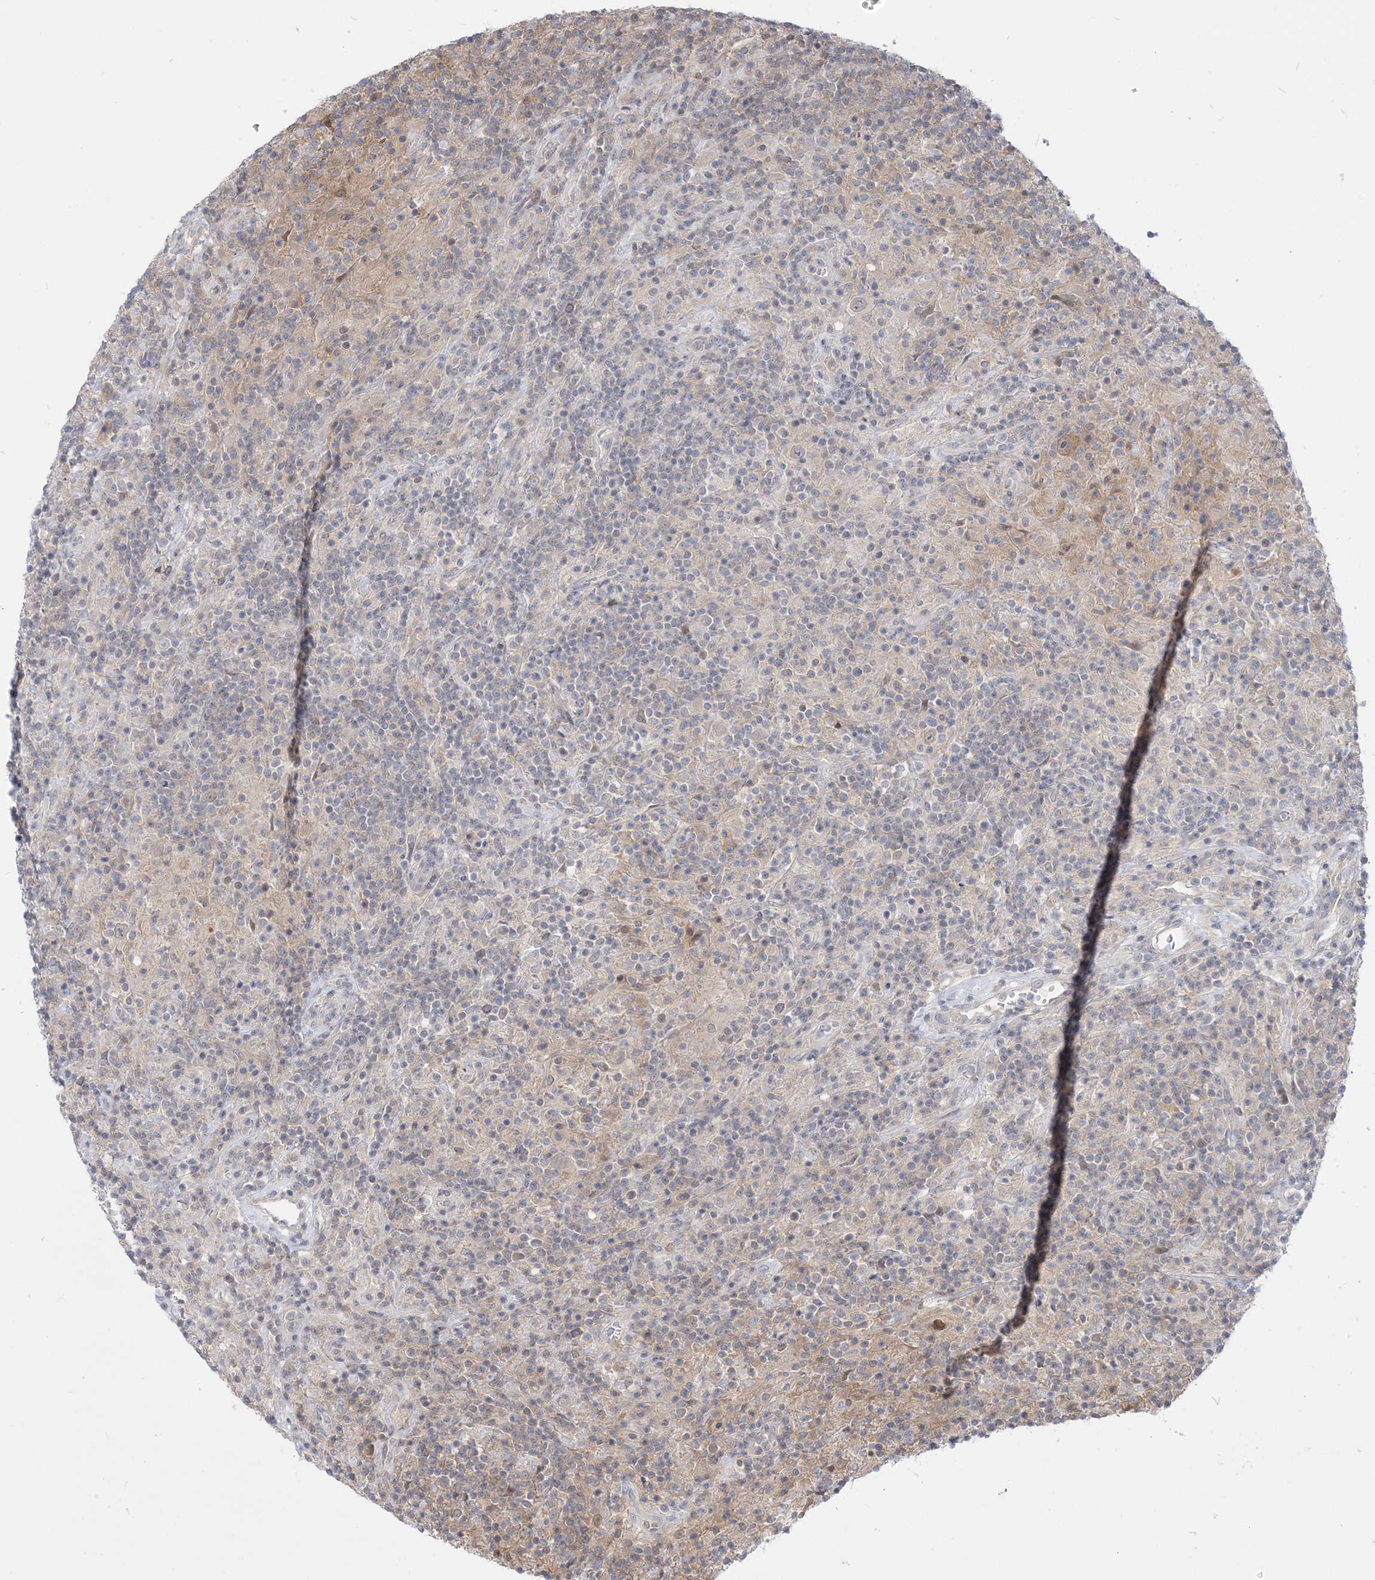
{"staining": {"intensity": "negative", "quantity": "none", "location": "none"}, "tissue": "lymphoma", "cell_type": "Tumor cells", "image_type": "cancer", "snomed": [{"axis": "morphology", "description": "Hodgkin's disease, NOS"}, {"axis": "topography", "description": "Lymph node"}], "caption": "This is an immunohistochemistry (IHC) image of lymphoma. There is no expression in tumor cells.", "gene": "THADA", "patient": {"sex": "male", "age": 70}}